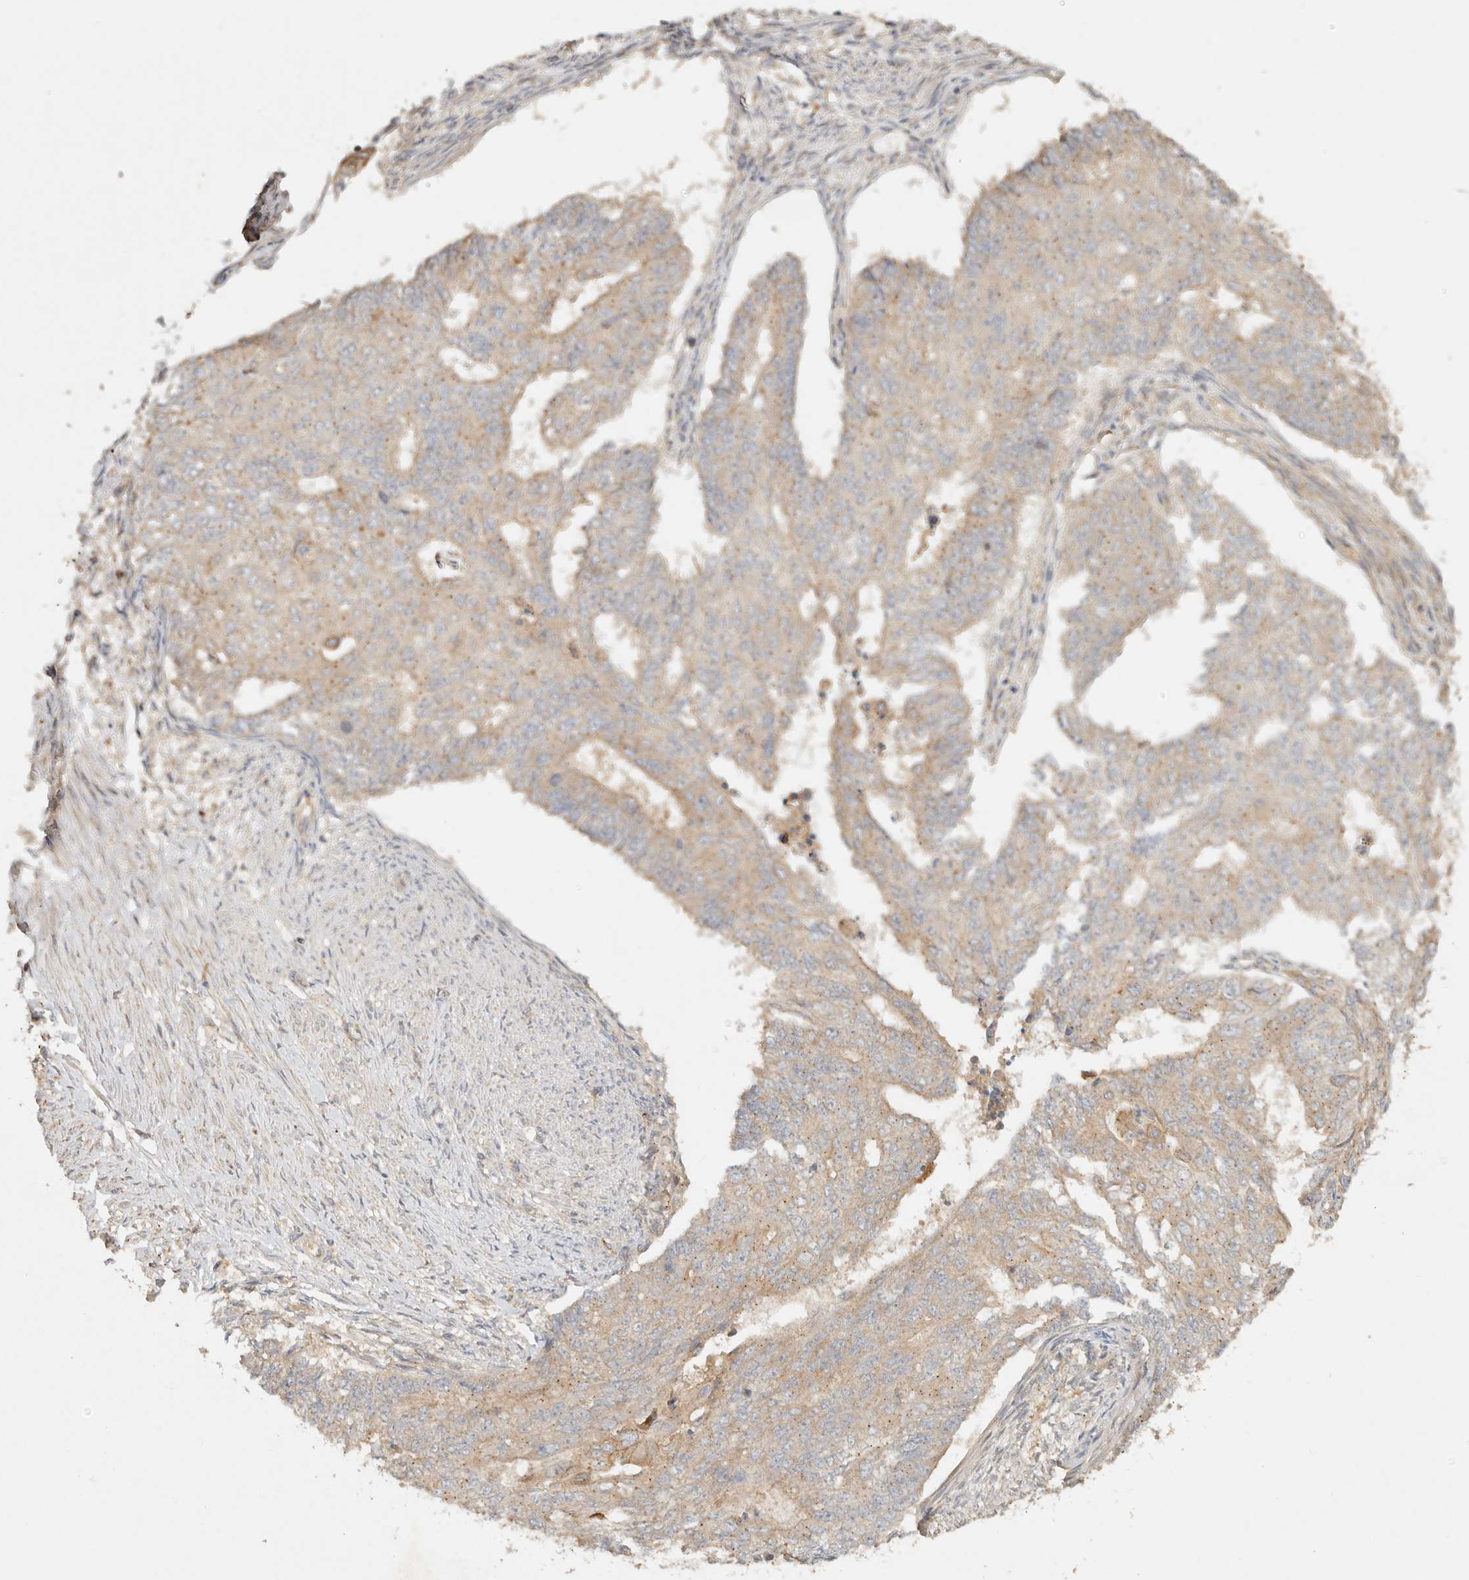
{"staining": {"intensity": "weak", "quantity": ">75%", "location": "cytoplasmic/membranous"}, "tissue": "endometrial cancer", "cell_type": "Tumor cells", "image_type": "cancer", "snomed": [{"axis": "morphology", "description": "Adenocarcinoma, NOS"}, {"axis": "topography", "description": "Endometrium"}], "caption": "This is an image of immunohistochemistry (IHC) staining of endometrial cancer (adenocarcinoma), which shows weak expression in the cytoplasmic/membranous of tumor cells.", "gene": "HECTD3", "patient": {"sex": "female", "age": 32}}